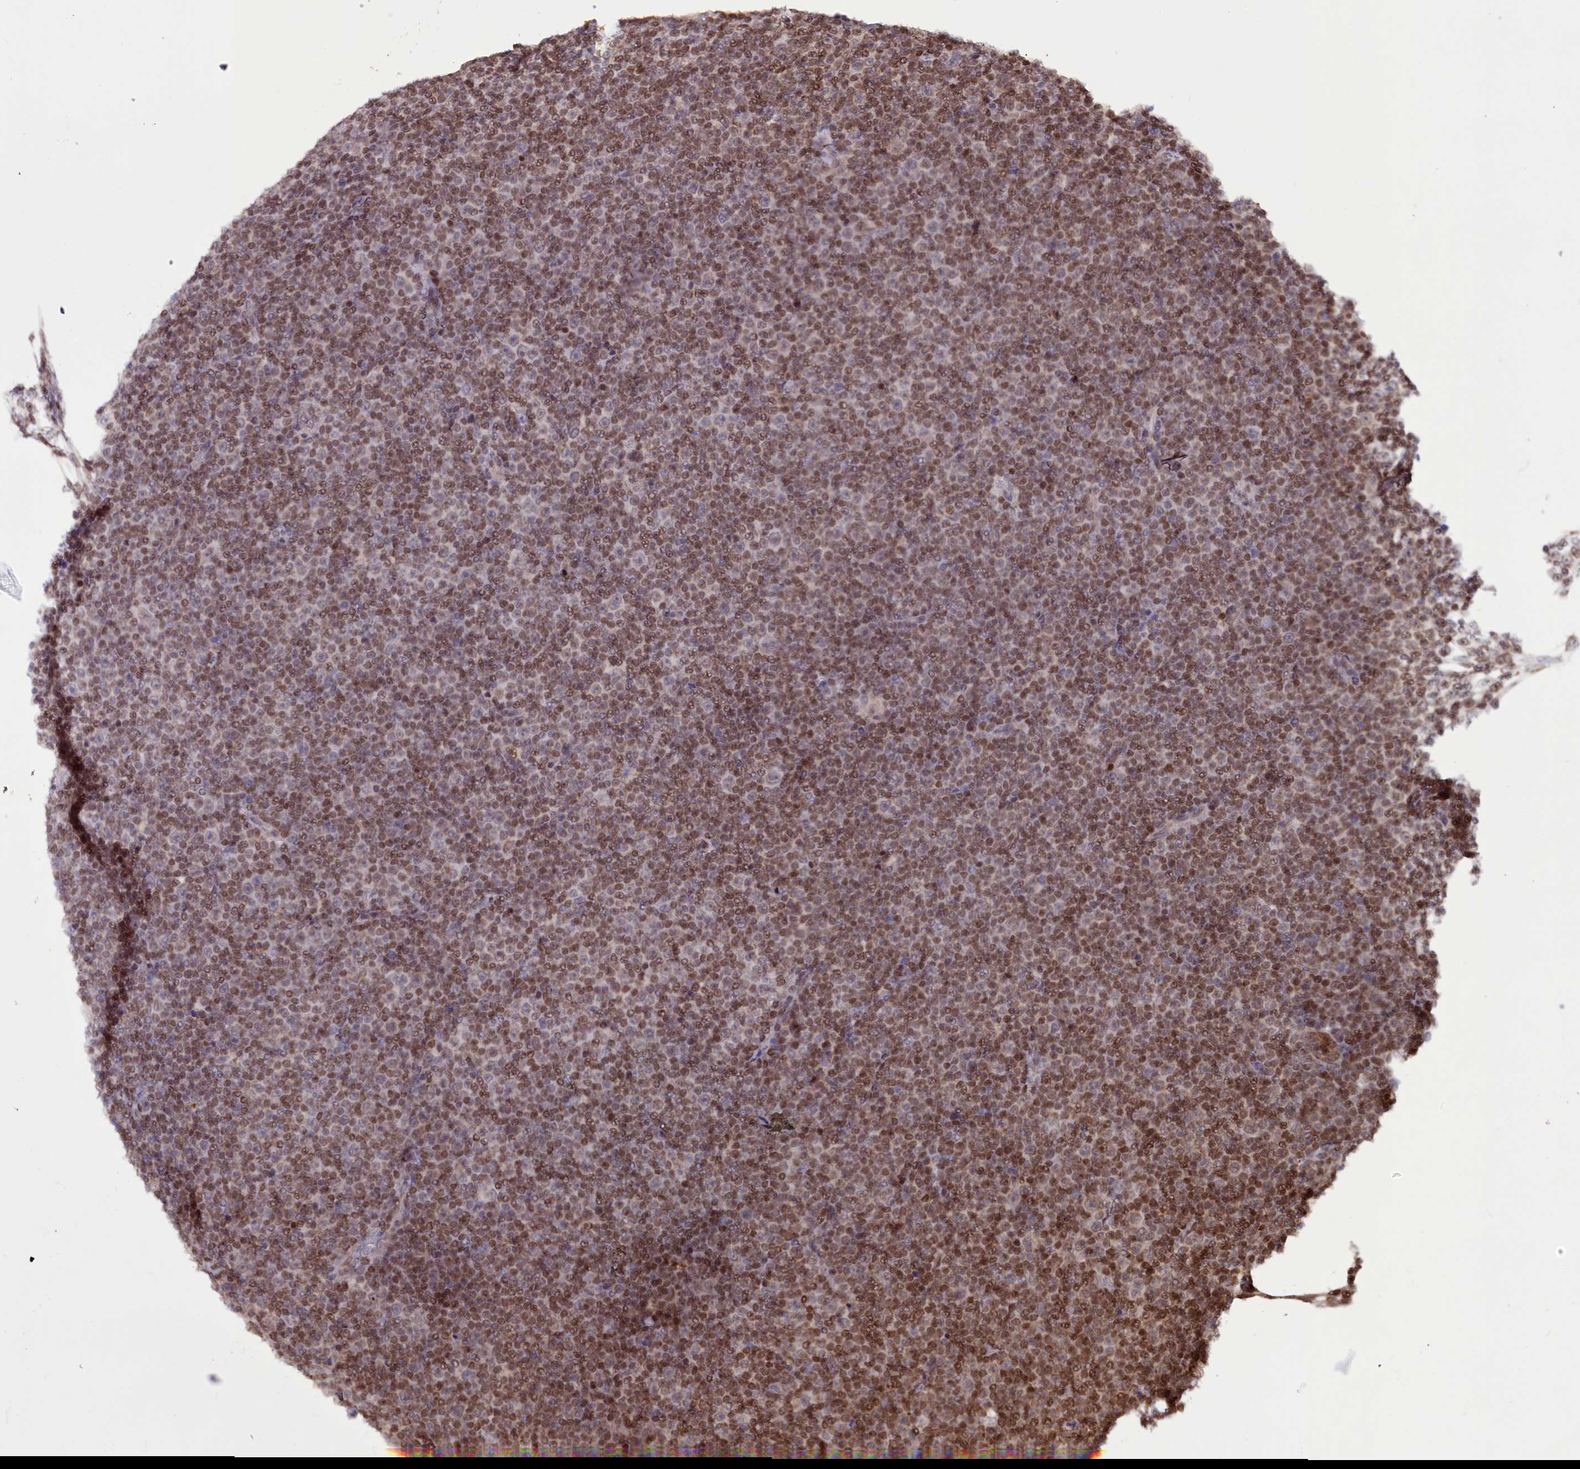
{"staining": {"intensity": "moderate", "quantity": ">75%", "location": "nuclear"}, "tissue": "lymphoma", "cell_type": "Tumor cells", "image_type": "cancer", "snomed": [{"axis": "morphology", "description": "Malignant lymphoma, non-Hodgkin's type, Low grade"}, {"axis": "topography", "description": "Lymph node"}], "caption": "Immunohistochemical staining of lymphoma displays medium levels of moderate nuclear expression in approximately >75% of tumor cells. The staining is performed using DAB brown chromogen to label protein expression. The nuclei are counter-stained blue using hematoxylin.", "gene": "PHC3", "patient": {"sex": "female", "age": 67}}